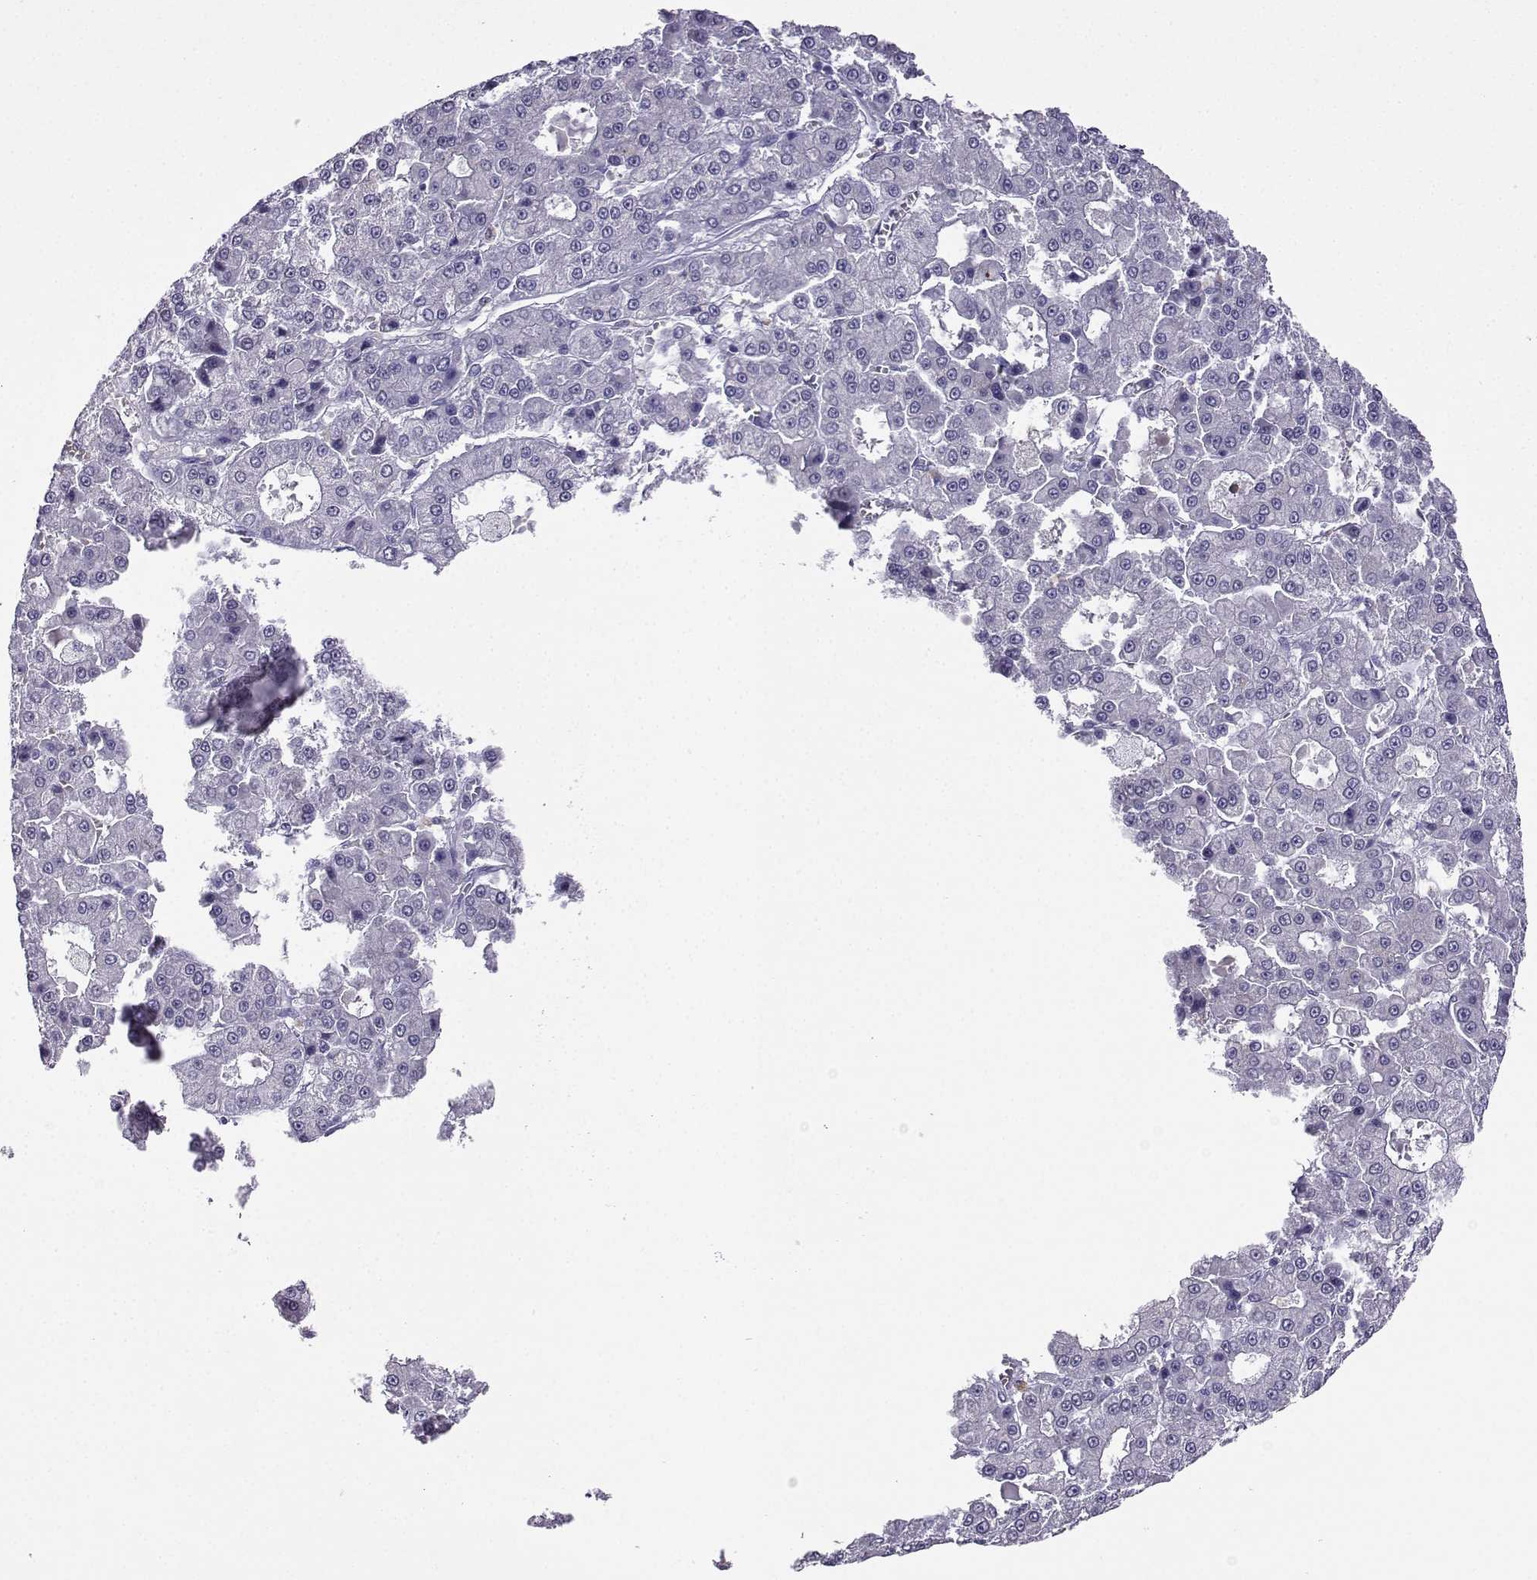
{"staining": {"intensity": "negative", "quantity": "none", "location": "none"}, "tissue": "liver cancer", "cell_type": "Tumor cells", "image_type": "cancer", "snomed": [{"axis": "morphology", "description": "Carcinoma, Hepatocellular, NOS"}, {"axis": "topography", "description": "Liver"}], "caption": "This is an IHC image of liver cancer. There is no expression in tumor cells.", "gene": "LRFN2", "patient": {"sex": "male", "age": 70}}